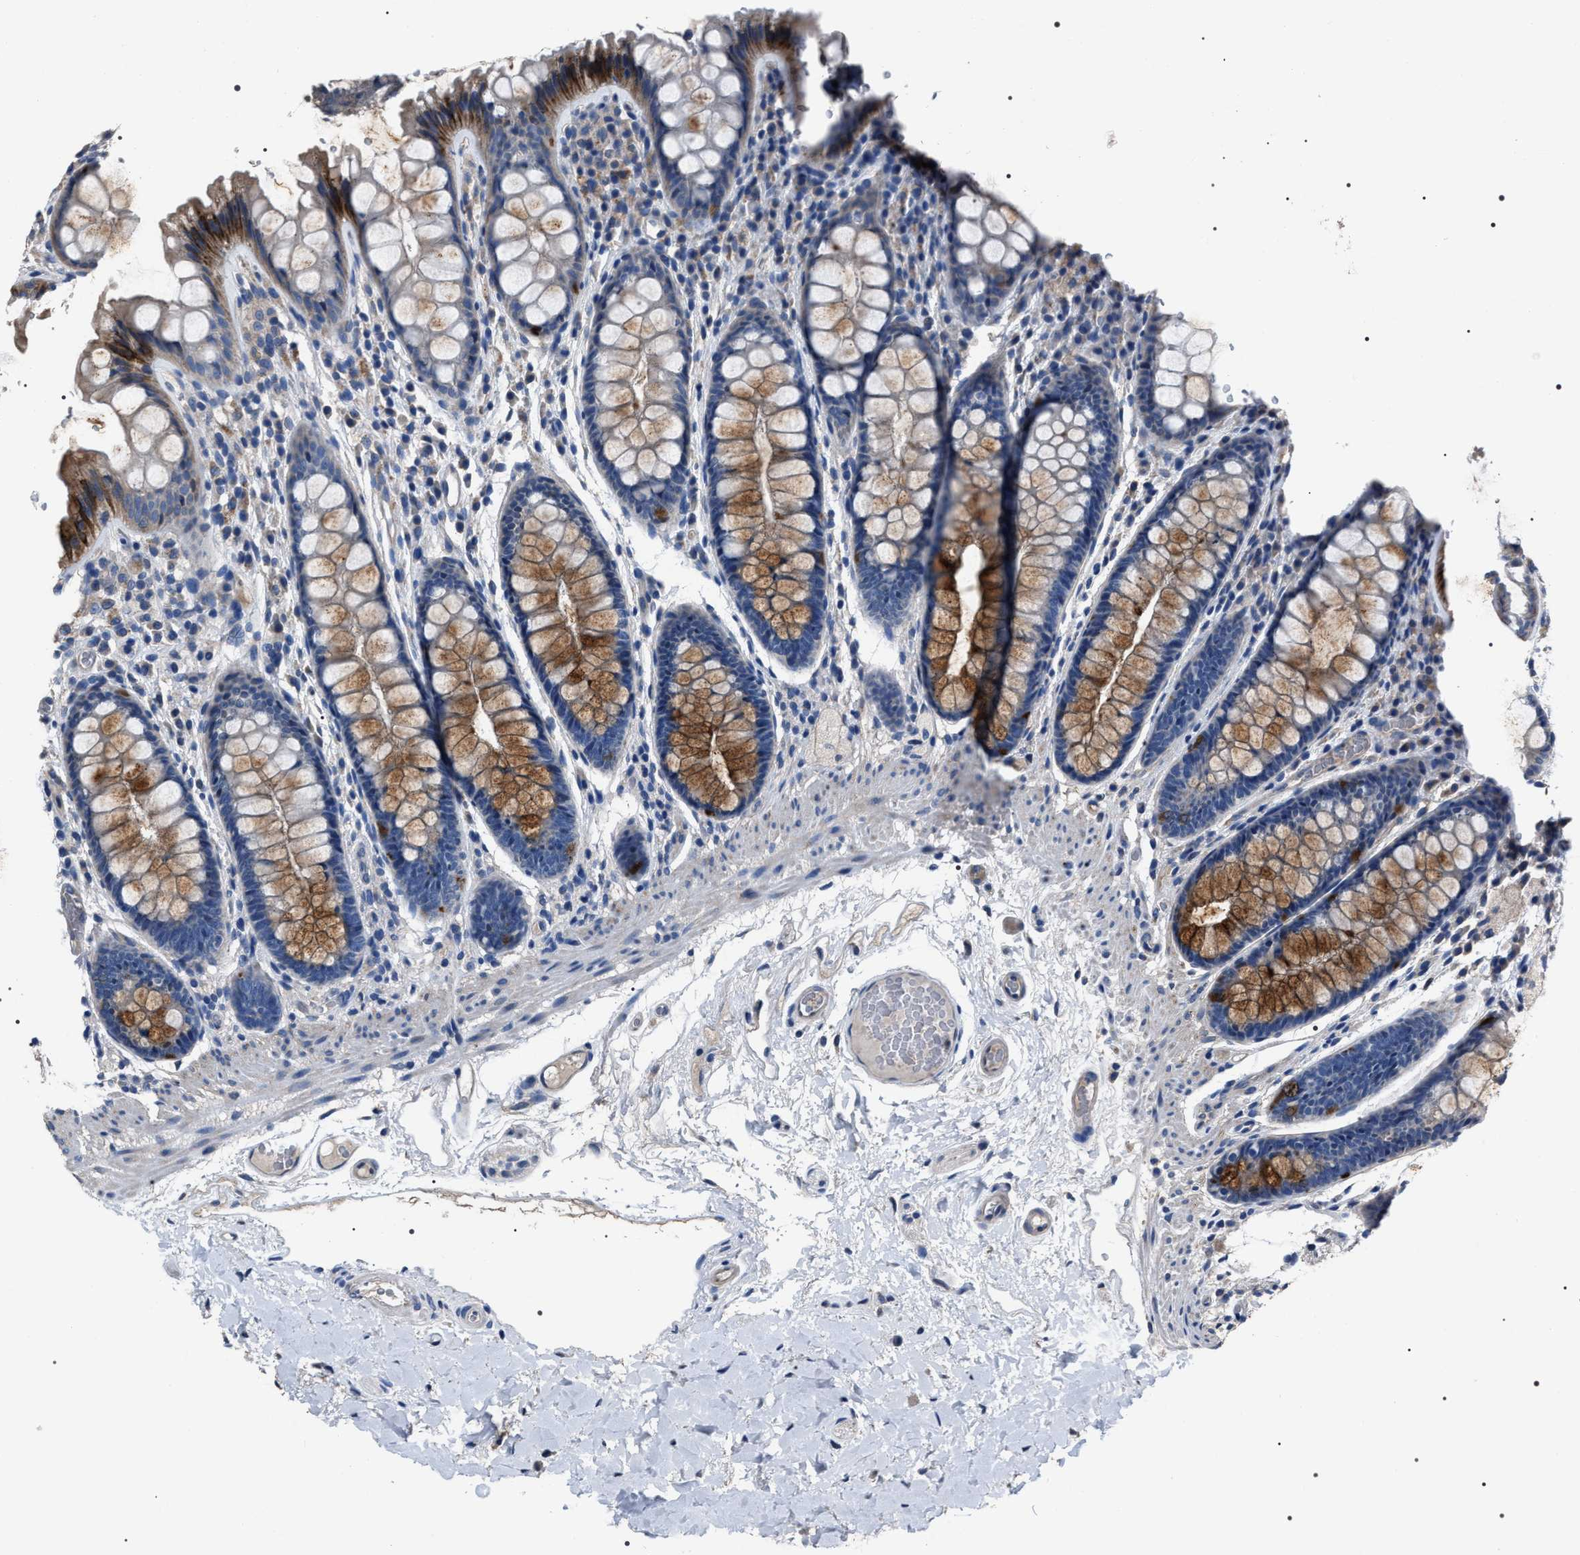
{"staining": {"intensity": "negative", "quantity": "none", "location": "none"}, "tissue": "colon", "cell_type": "Endothelial cells", "image_type": "normal", "snomed": [{"axis": "morphology", "description": "Normal tissue, NOS"}, {"axis": "topography", "description": "Colon"}], "caption": "DAB immunohistochemical staining of benign human colon exhibits no significant positivity in endothelial cells.", "gene": "TRIM54", "patient": {"sex": "female", "age": 56}}